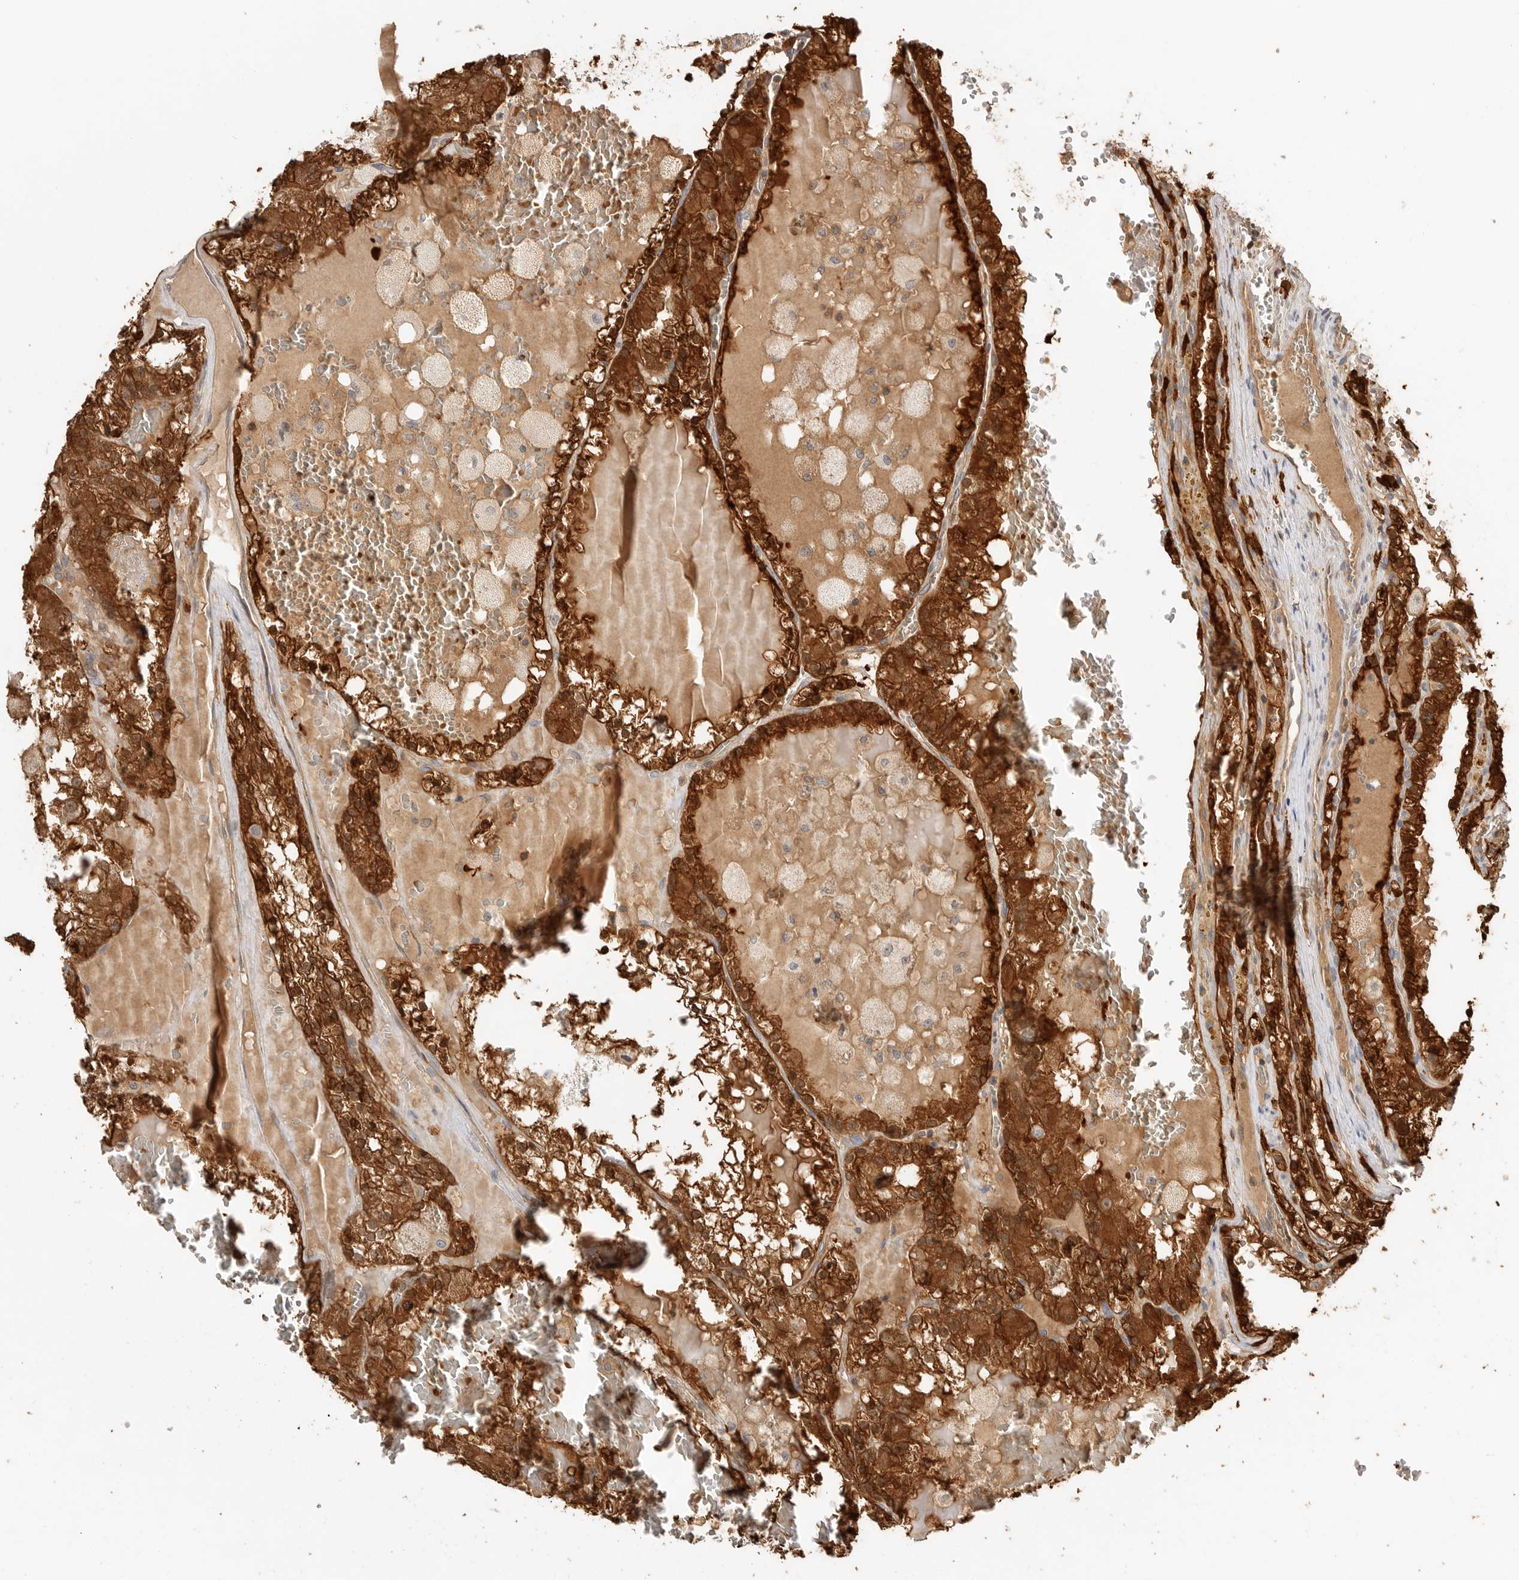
{"staining": {"intensity": "strong", "quantity": ">75%", "location": "cytoplasmic/membranous"}, "tissue": "renal cancer", "cell_type": "Tumor cells", "image_type": "cancer", "snomed": [{"axis": "morphology", "description": "Adenocarcinoma, NOS"}, {"axis": "topography", "description": "Kidney"}], "caption": "DAB immunohistochemical staining of renal adenocarcinoma demonstrates strong cytoplasmic/membranous protein expression in approximately >75% of tumor cells.", "gene": "CLDN12", "patient": {"sex": "female", "age": 56}}